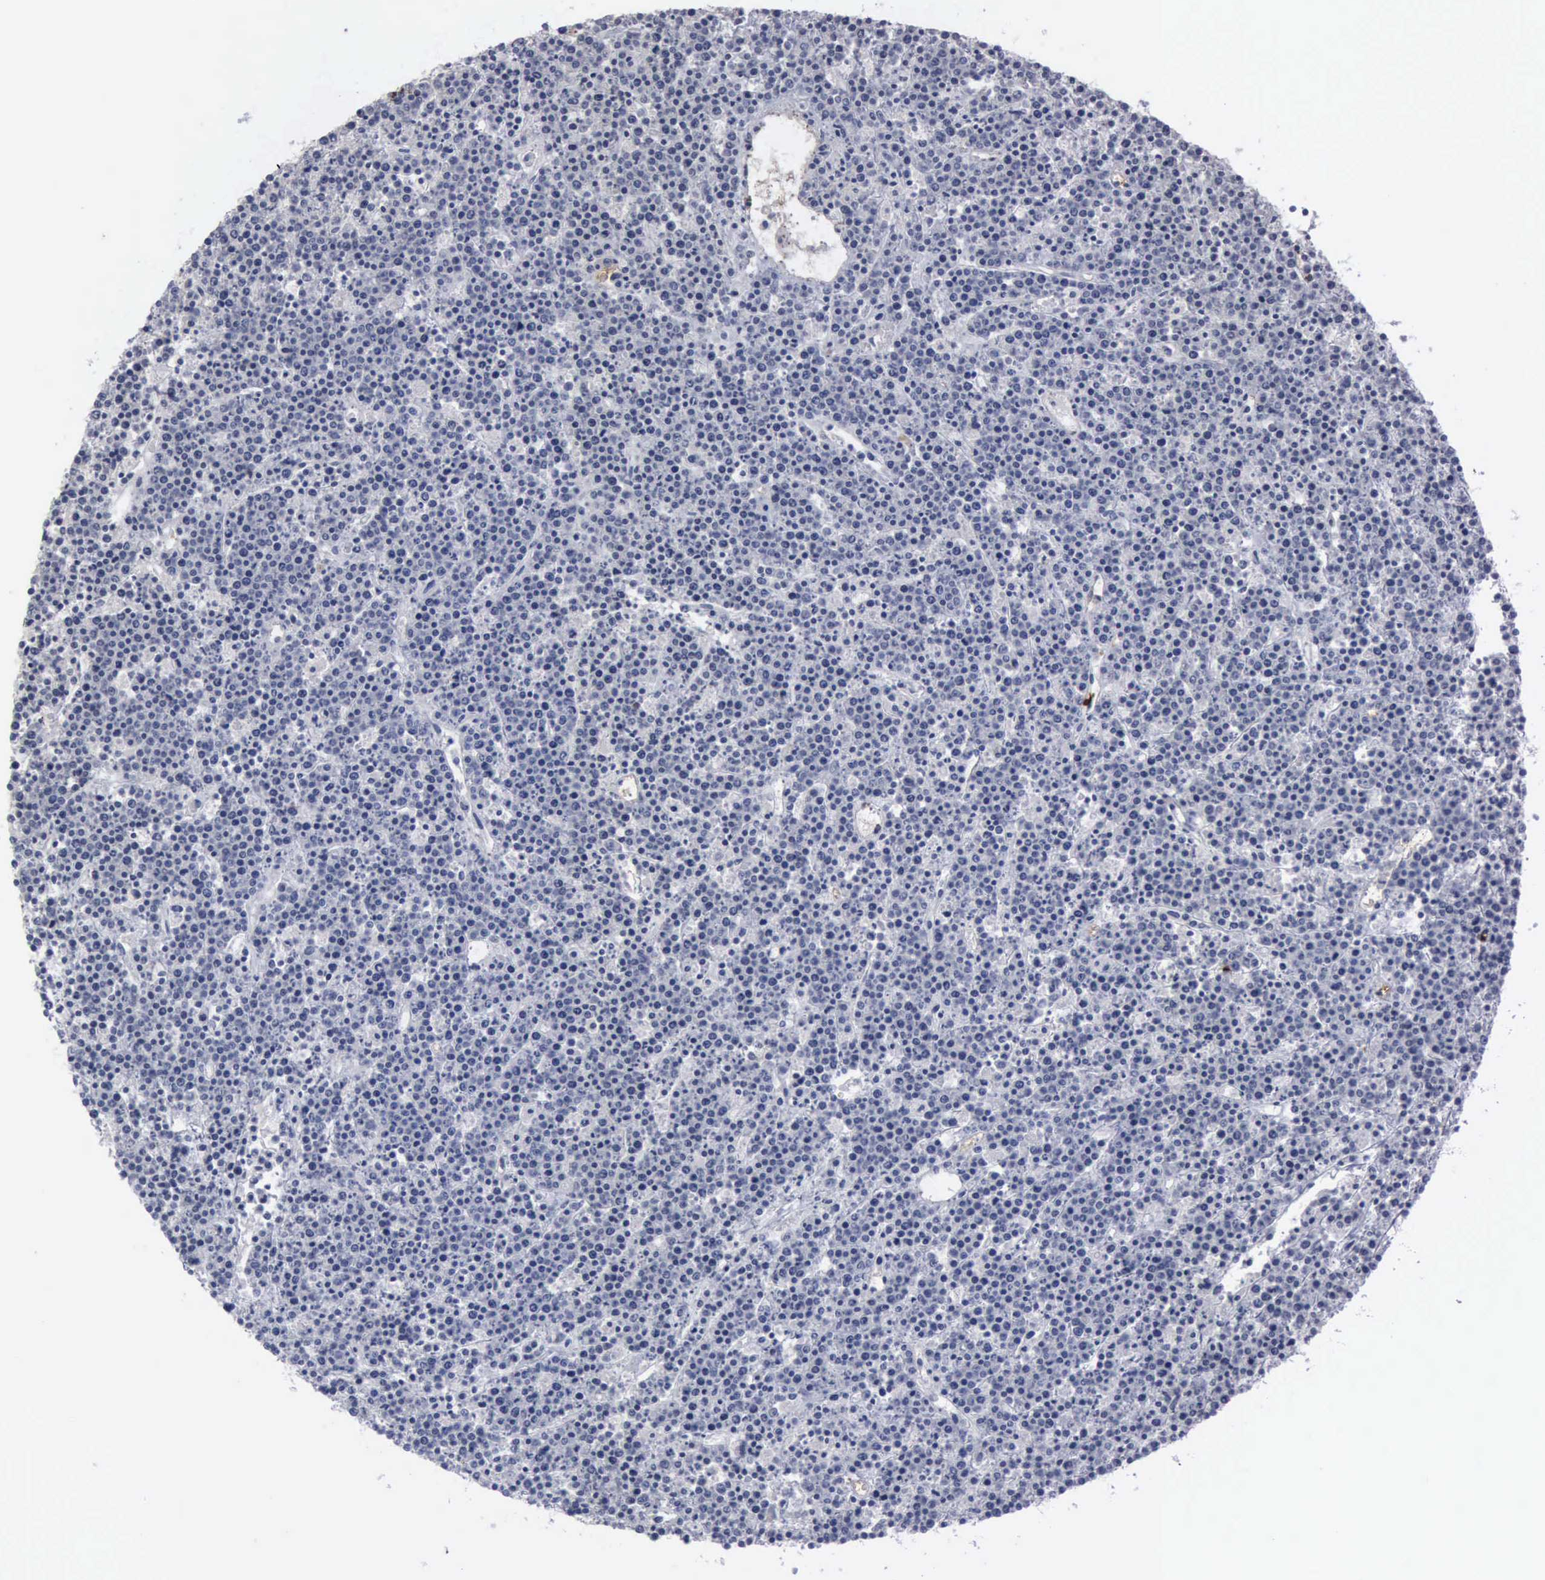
{"staining": {"intensity": "negative", "quantity": "none", "location": "none"}, "tissue": "lymphoma", "cell_type": "Tumor cells", "image_type": "cancer", "snomed": [{"axis": "morphology", "description": "Malignant lymphoma, non-Hodgkin's type, High grade"}, {"axis": "topography", "description": "Ovary"}], "caption": "Immunohistochemistry histopathology image of neoplastic tissue: human lymphoma stained with DAB (3,3'-diaminobenzidine) reveals no significant protein staining in tumor cells.", "gene": "TGFB1", "patient": {"sex": "female", "age": 56}}